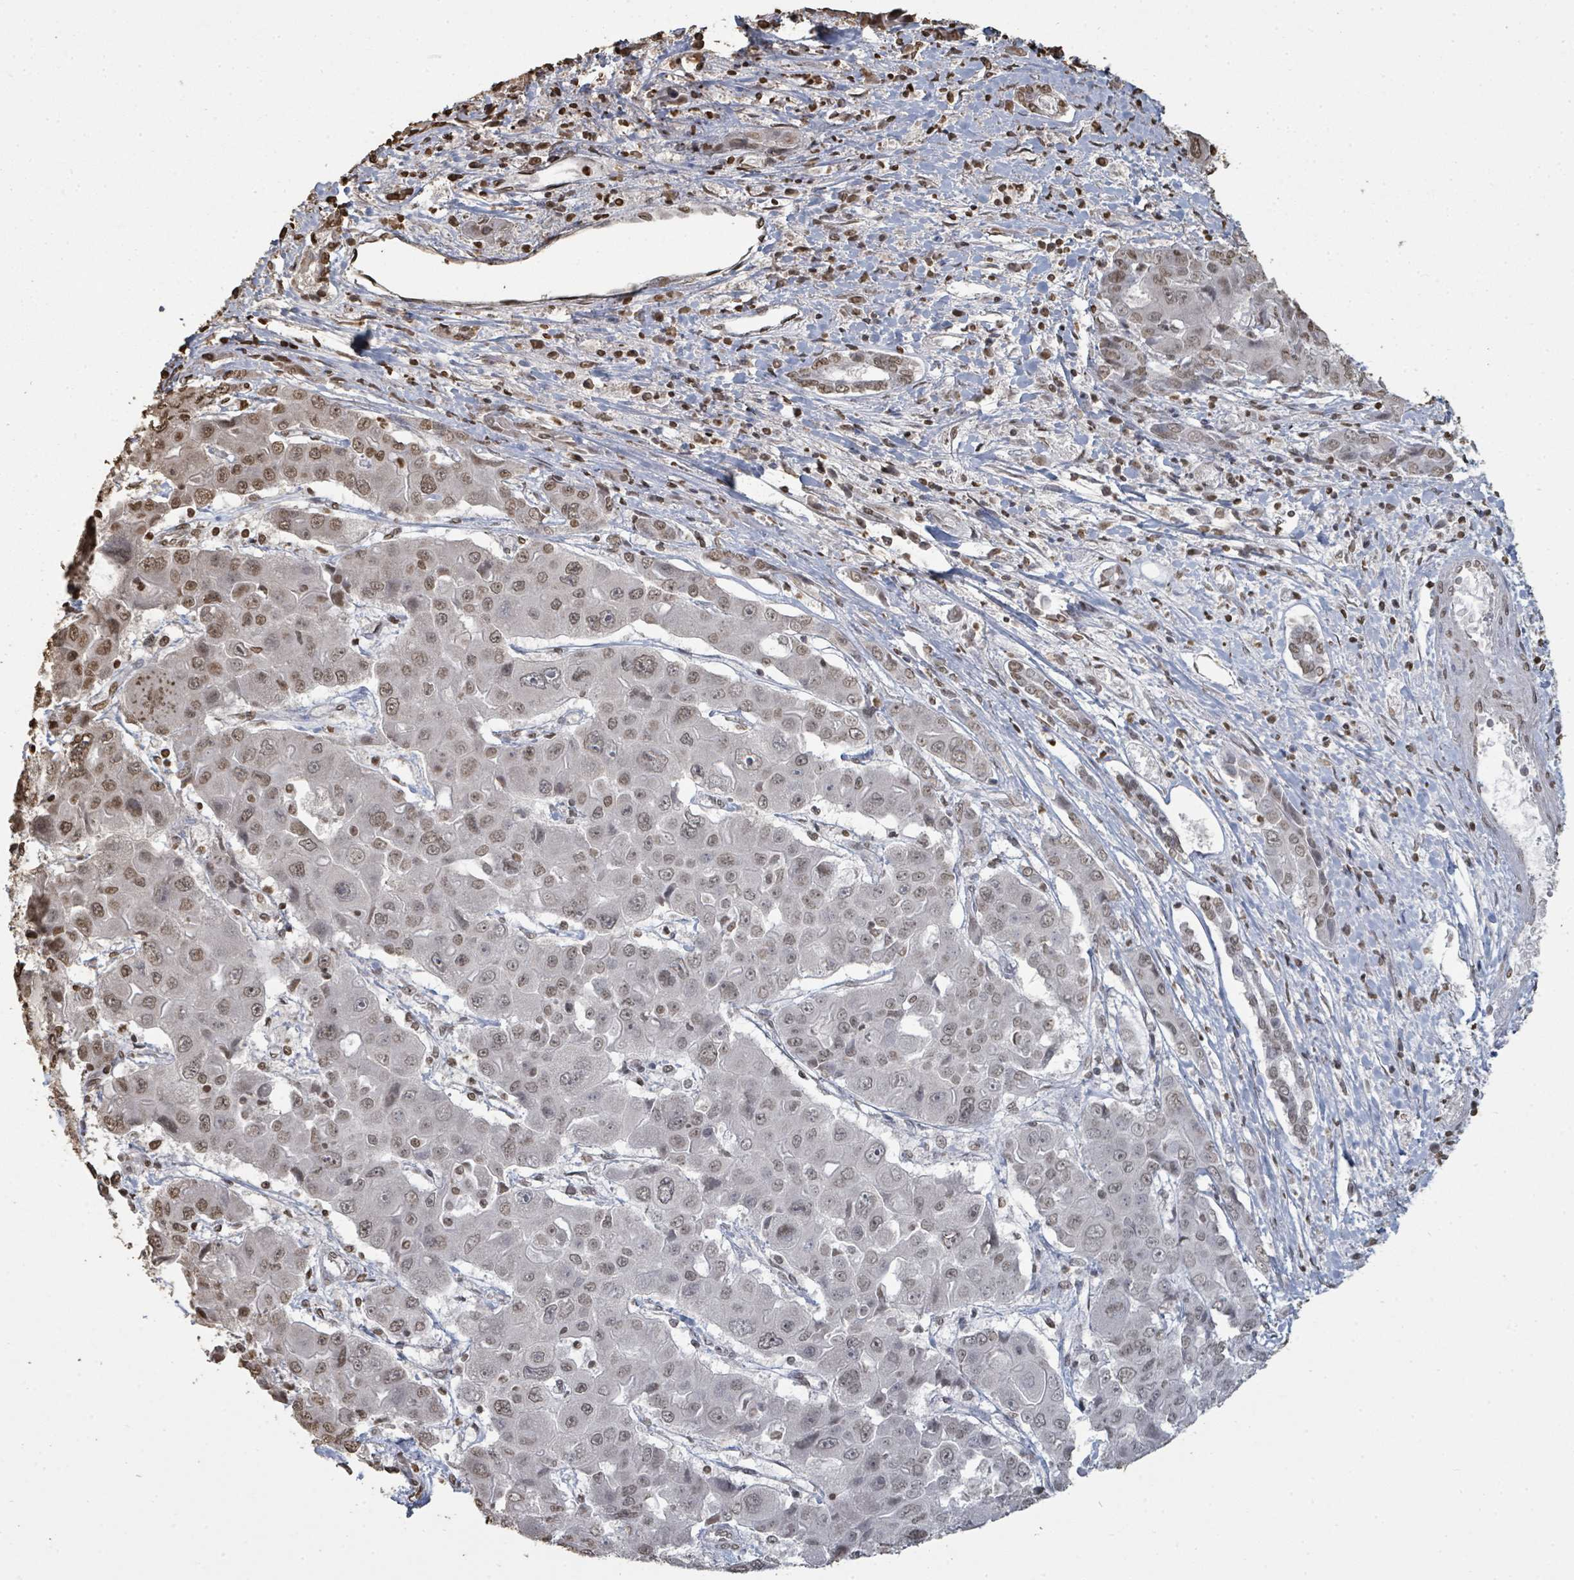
{"staining": {"intensity": "moderate", "quantity": "25%-75%", "location": "nuclear"}, "tissue": "liver cancer", "cell_type": "Tumor cells", "image_type": "cancer", "snomed": [{"axis": "morphology", "description": "Cholangiocarcinoma"}, {"axis": "topography", "description": "Liver"}], "caption": "There is medium levels of moderate nuclear expression in tumor cells of liver cancer (cholangiocarcinoma), as demonstrated by immunohistochemical staining (brown color).", "gene": "MRPS12", "patient": {"sex": "male", "age": 67}}